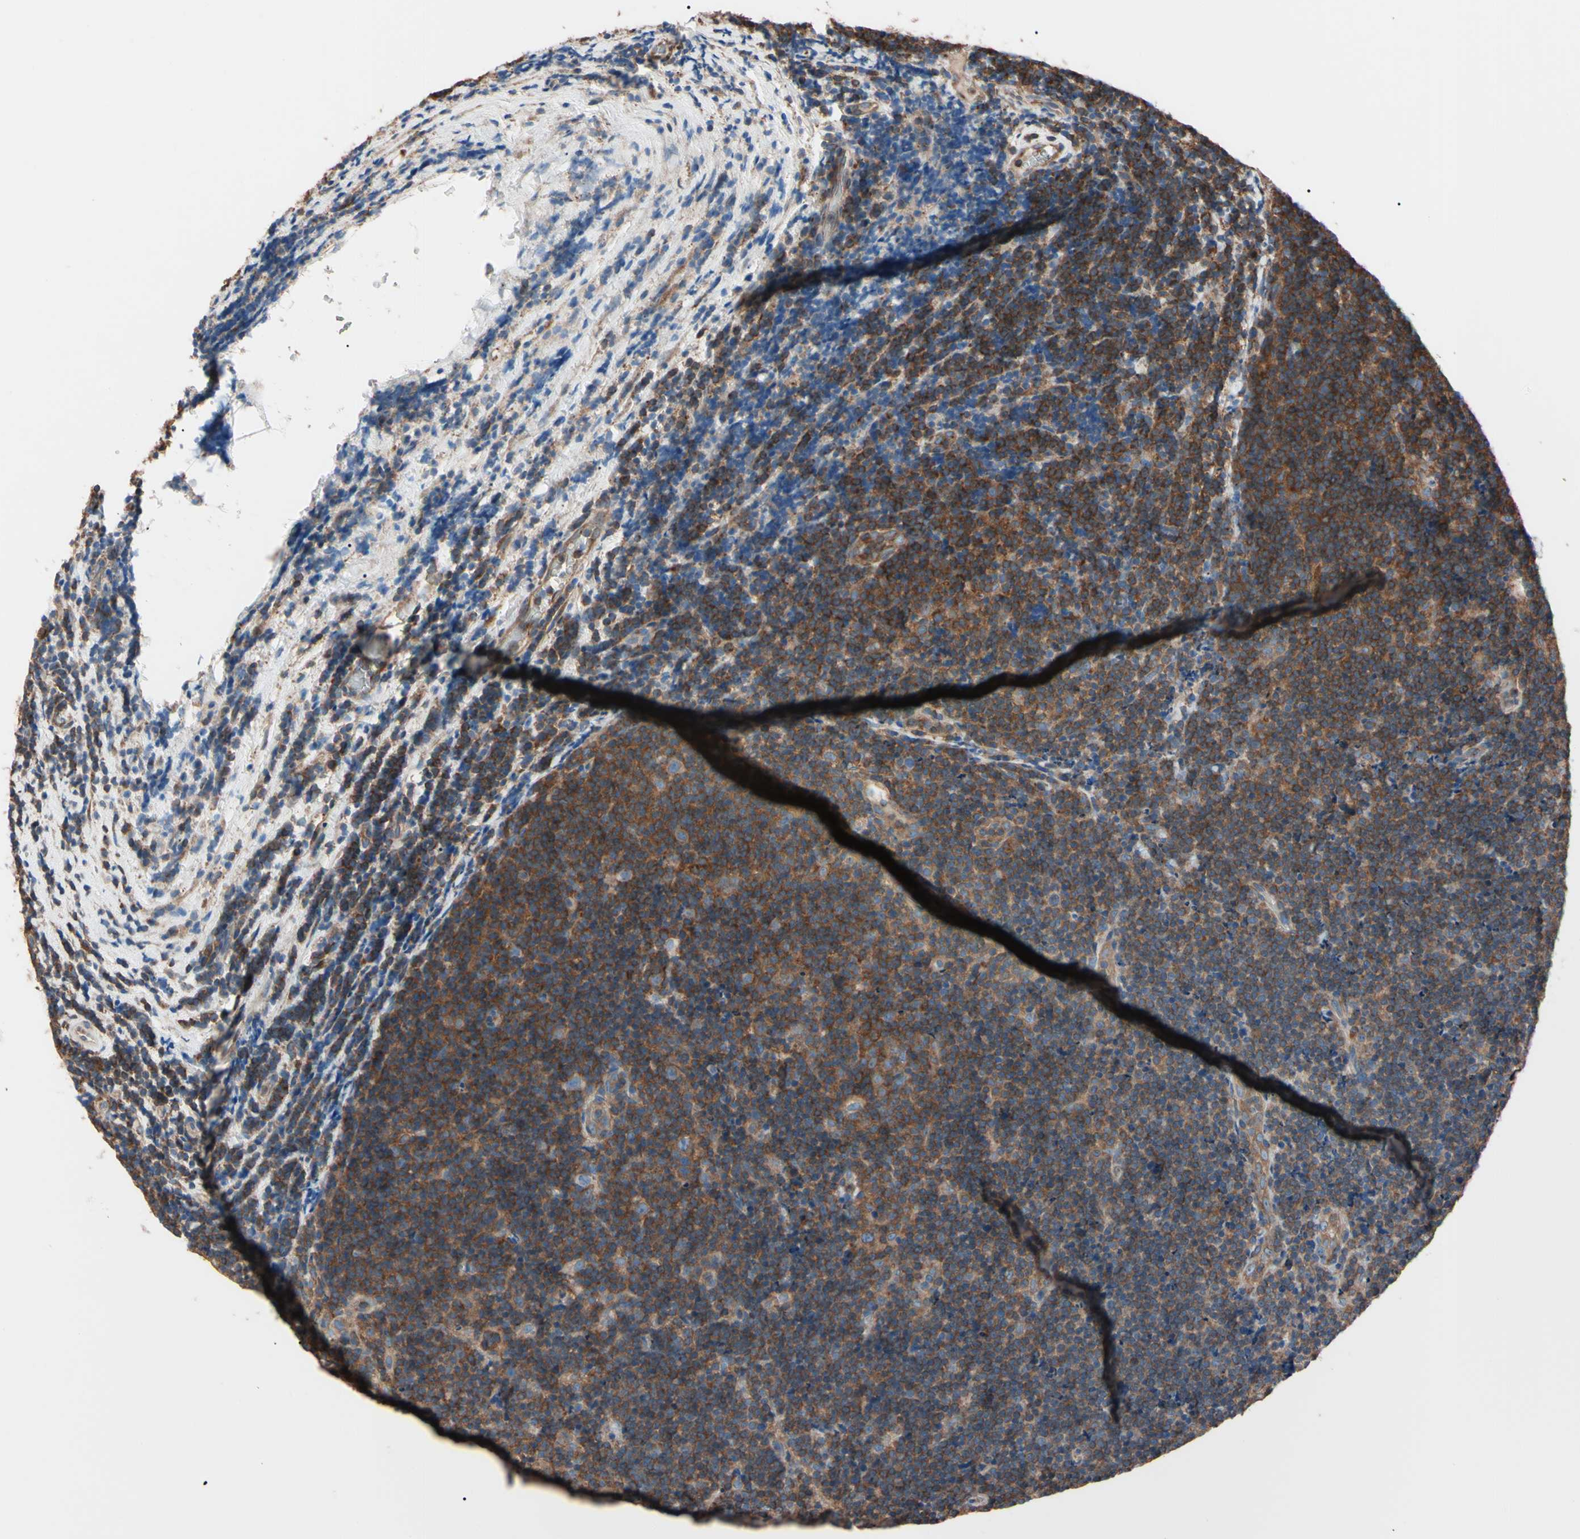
{"staining": {"intensity": "moderate", "quantity": ">75%", "location": "cytoplasmic/membranous"}, "tissue": "lymphoma", "cell_type": "Tumor cells", "image_type": "cancer", "snomed": [{"axis": "morphology", "description": "Malignant lymphoma, non-Hodgkin's type, Low grade"}, {"axis": "topography", "description": "Lymph node"}], "caption": "An image of human lymphoma stained for a protein reveals moderate cytoplasmic/membranous brown staining in tumor cells. The staining was performed using DAB, with brown indicating positive protein expression. Nuclei are stained blue with hematoxylin.", "gene": "PRKACA", "patient": {"sex": "male", "age": 83}}